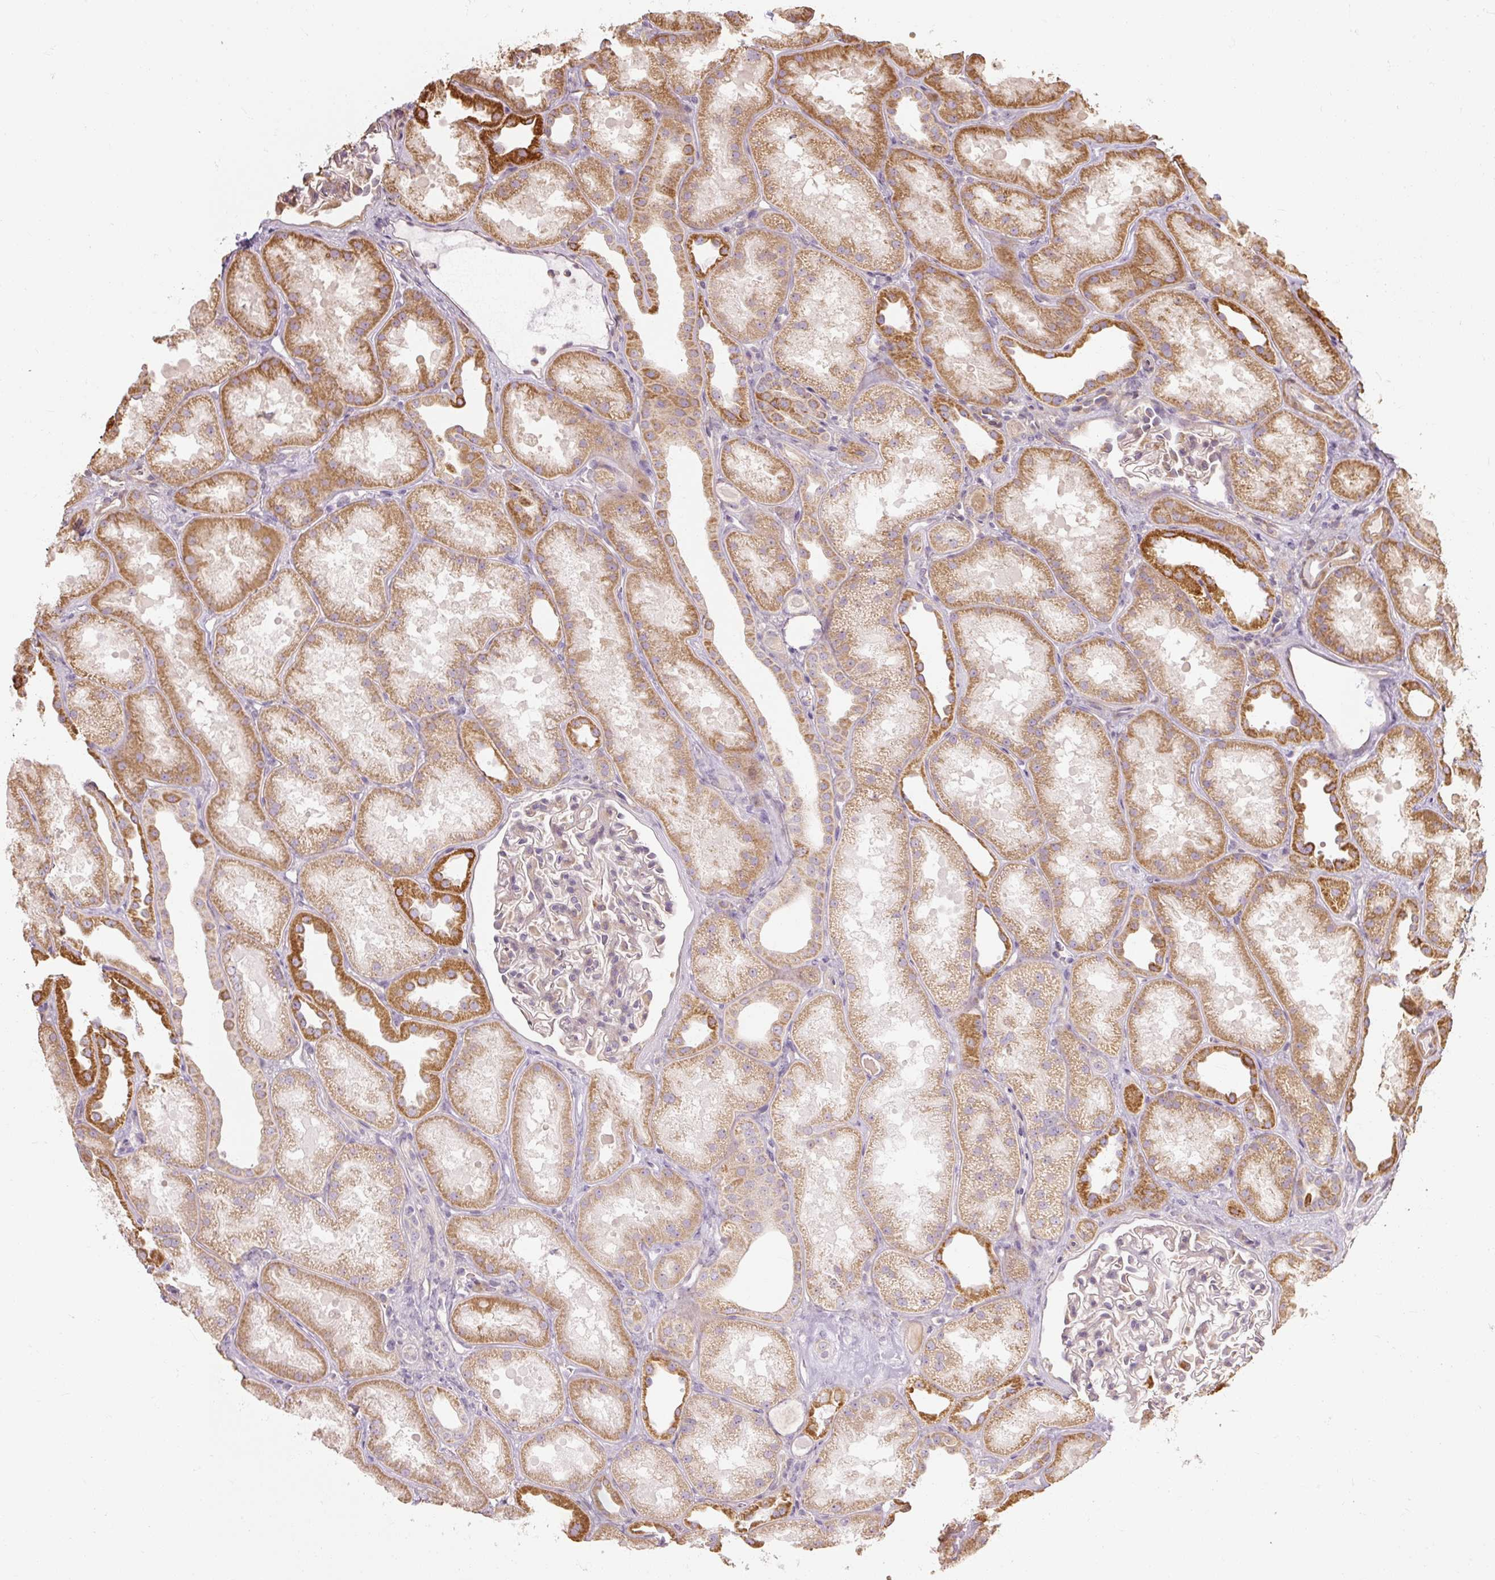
{"staining": {"intensity": "weak", "quantity": "<25%", "location": "cytoplasmic/membranous"}, "tissue": "kidney", "cell_type": "Cells in glomeruli", "image_type": "normal", "snomed": [{"axis": "morphology", "description": "Normal tissue, NOS"}, {"axis": "topography", "description": "Kidney"}], "caption": "Protein analysis of normal kidney shows no significant expression in cells in glomeruli. (Immunohistochemistry (ihc), brightfield microscopy, high magnification).", "gene": "RB1CC1", "patient": {"sex": "male", "age": 61}}